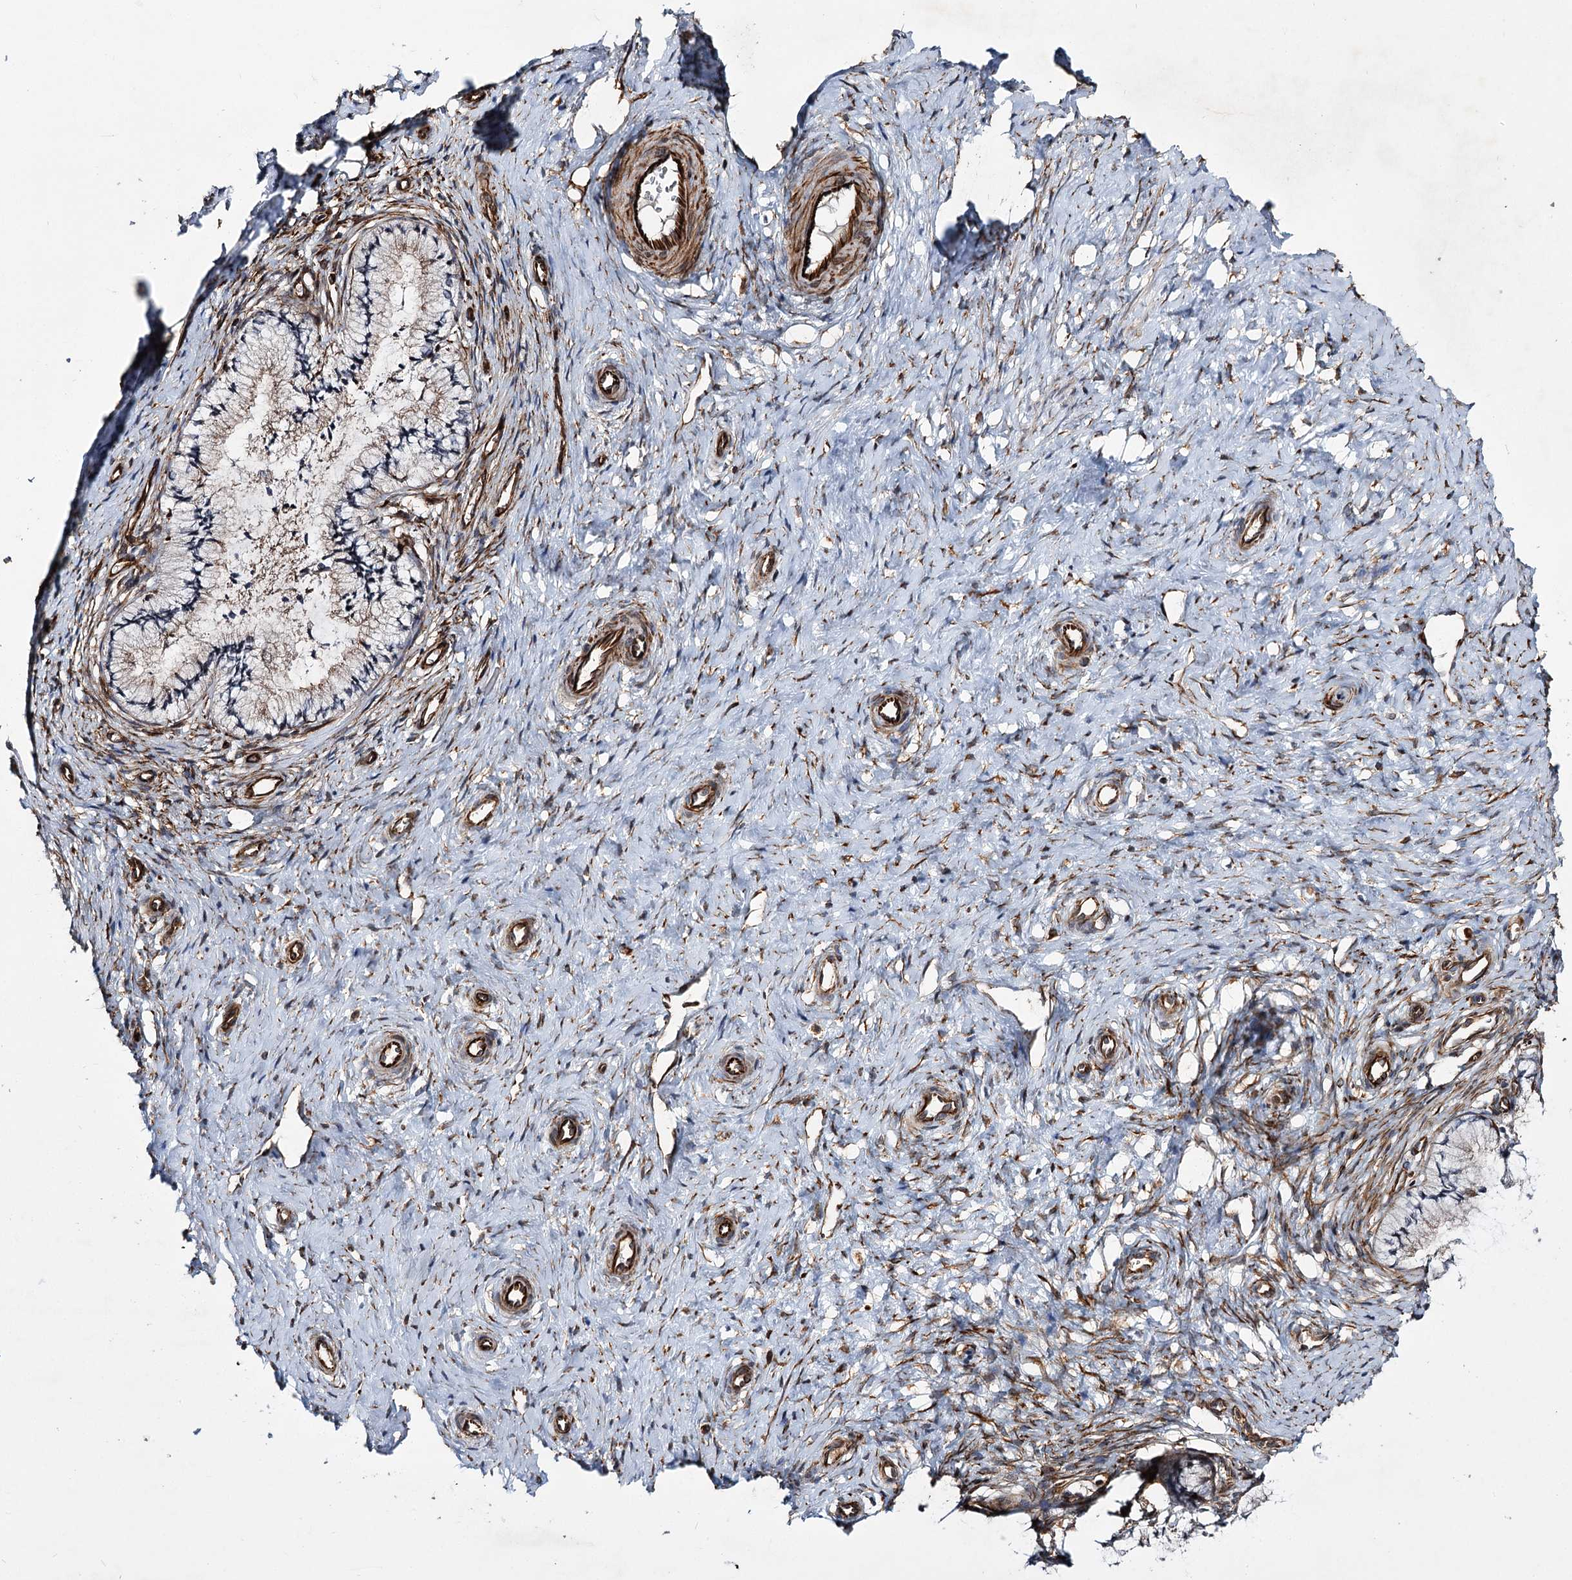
{"staining": {"intensity": "moderate", "quantity": "25%-75%", "location": "cytoplasmic/membranous"}, "tissue": "cervix", "cell_type": "Glandular cells", "image_type": "normal", "snomed": [{"axis": "morphology", "description": "Normal tissue, NOS"}, {"axis": "topography", "description": "Cervix"}], "caption": "Glandular cells display moderate cytoplasmic/membranous staining in approximately 25%-75% of cells in normal cervix. (IHC, brightfield microscopy, high magnification).", "gene": "DPEP2", "patient": {"sex": "female", "age": 36}}